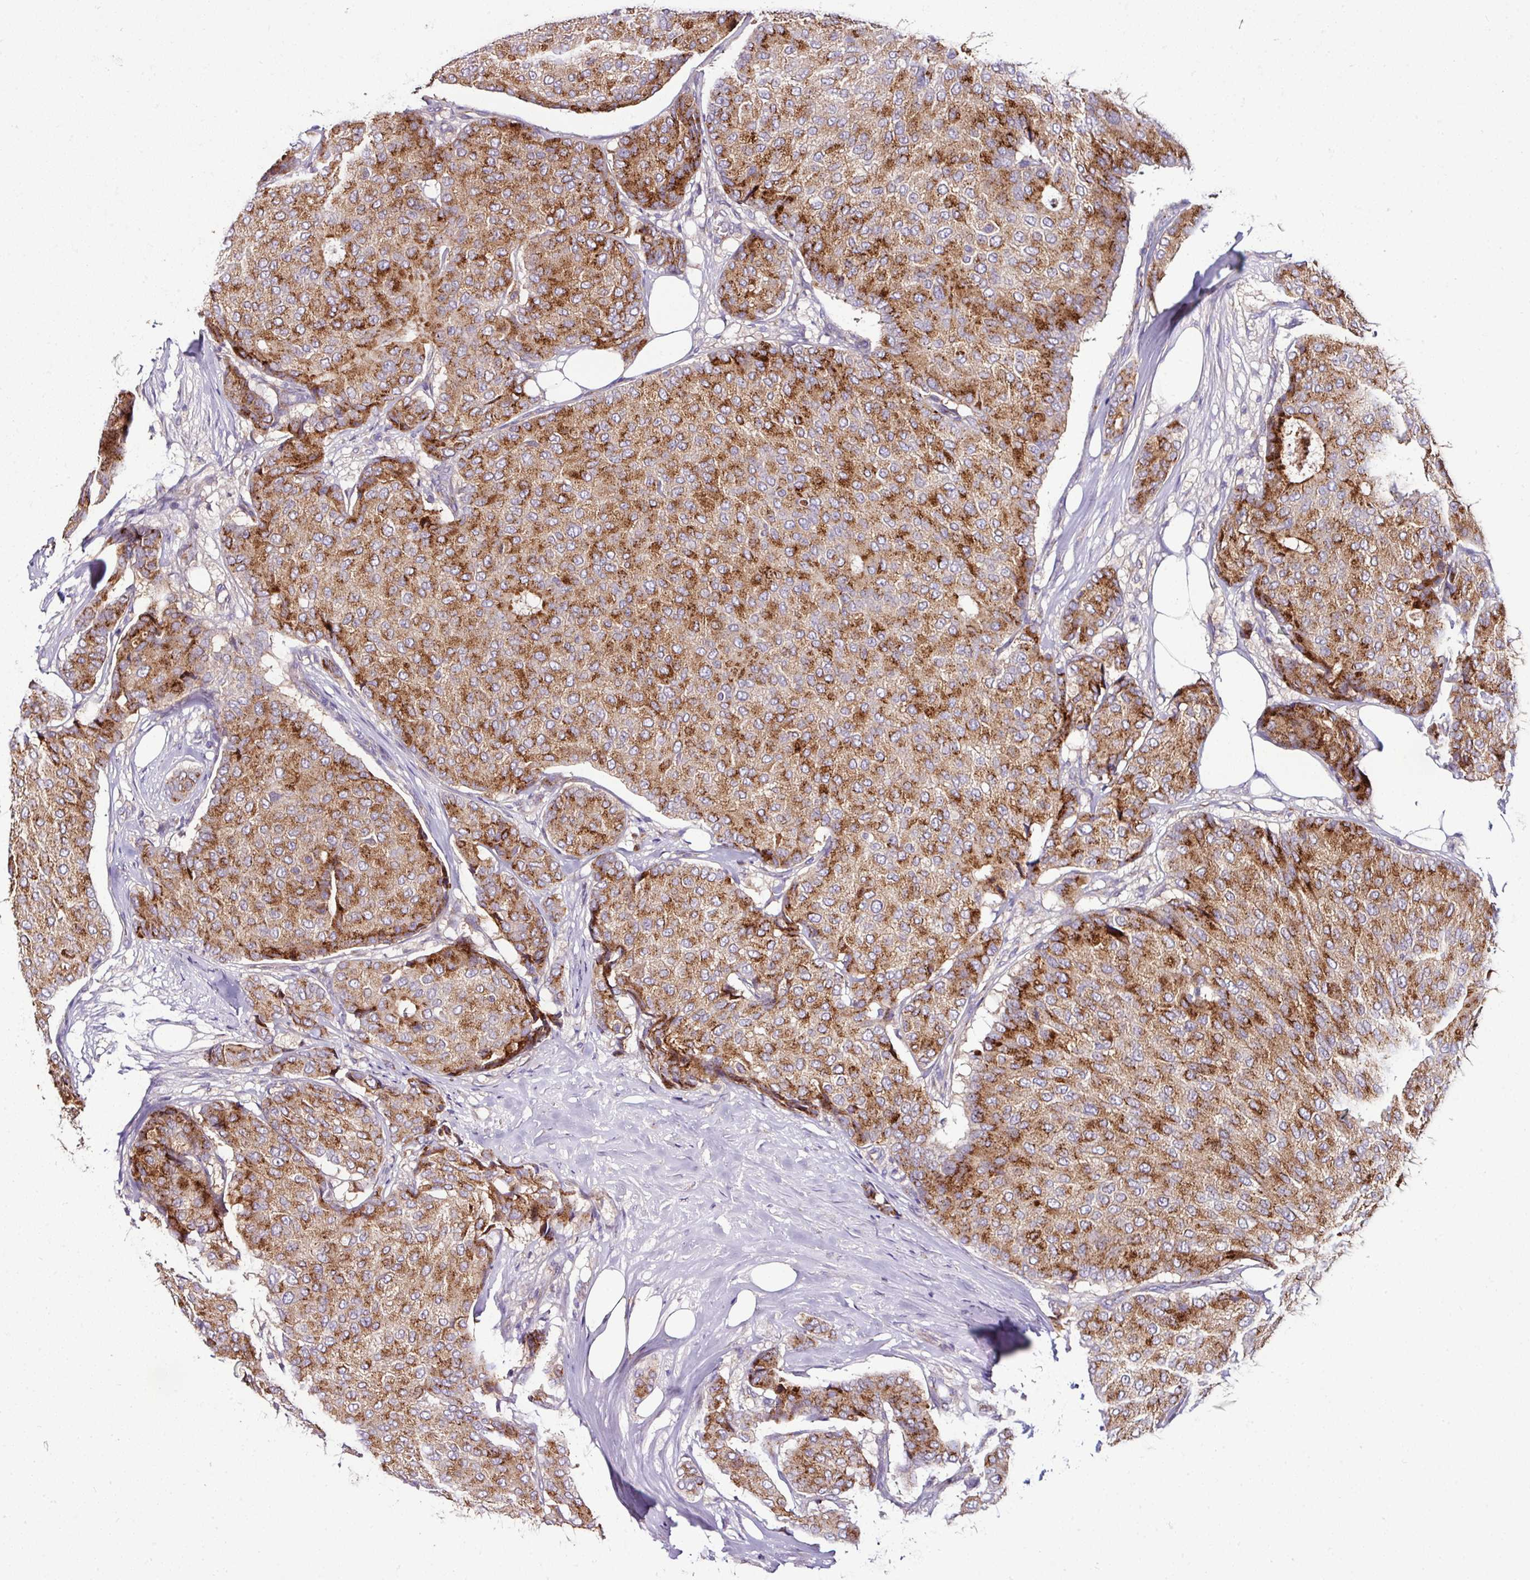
{"staining": {"intensity": "strong", "quantity": ">75%", "location": "cytoplasmic/membranous"}, "tissue": "breast cancer", "cell_type": "Tumor cells", "image_type": "cancer", "snomed": [{"axis": "morphology", "description": "Duct carcinoma"}, {"axis": "topography", "description": "Breast"}], "caption": "Breast intraductal carcinoma tissue reveals strong cytoplasmic/membranous staining in about >75% of tumor cells, visualized by immunohistochemistry. The protein is stained brown, and the nuclei are stained in blue (DAB IHC with brightfield microscopy, high magnification).", "gene": "CPD", "patient": {"sex": "female", "age": 75}}